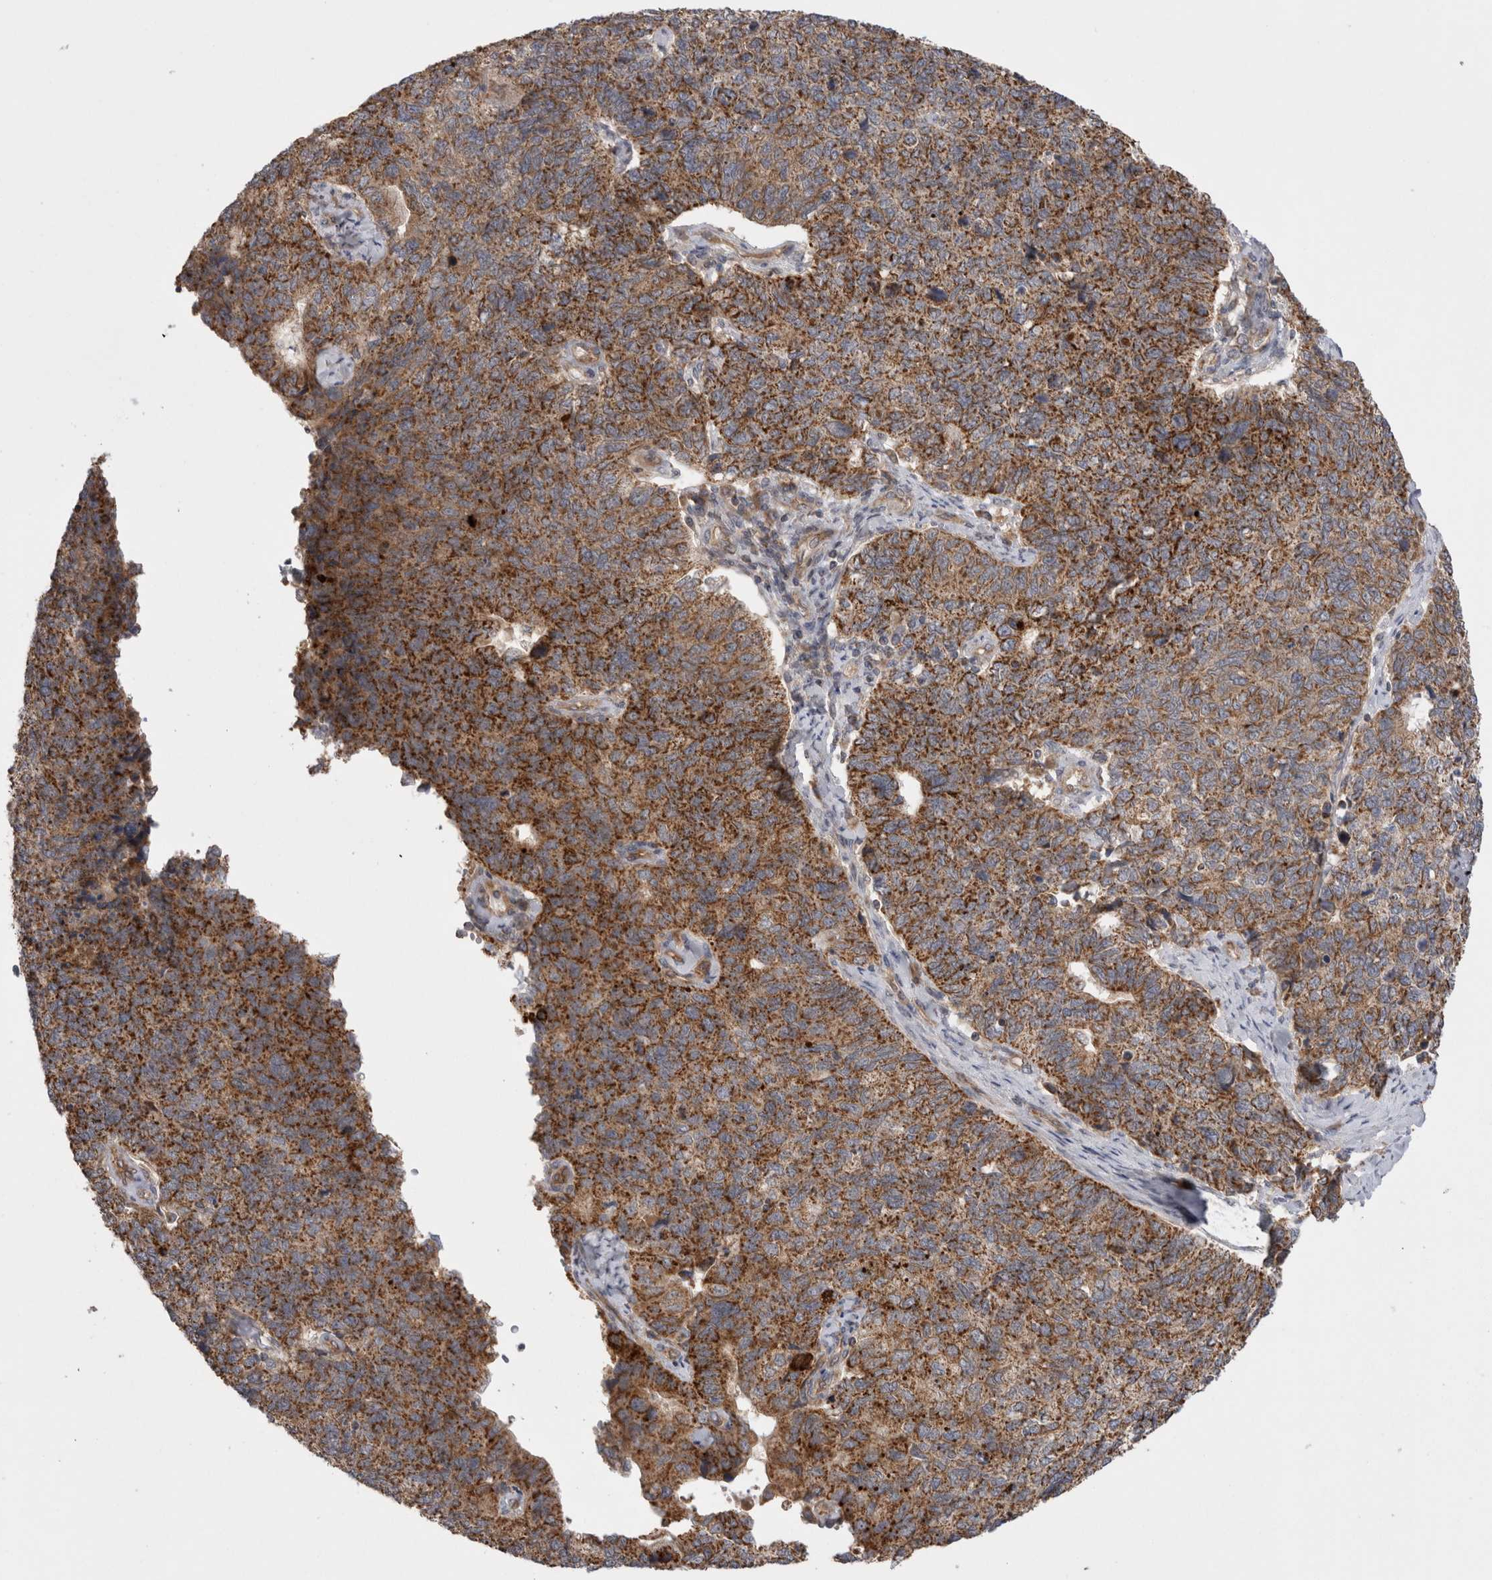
{"staining": {"intensity": "strong", "quantity": "25%-75%", "location": "cytoplasmic/membranous"}, "tissue": "cervical cancer", "cell_type": "Tumor cells", "image_type": "cancer", "snomed": [{"axis": "morphology", "description": "Squamous cell carcinoma, NOS"}, {"axis": "topography", "description": "Cervix"}], "caption": "This histopathology image demonstrates immunohistochemistry staining of cervical cancer (squamous cell carcinoma), with high strong cytoplasmic/membranous positivity in about 25%-75% of tumor cells.", "gene": "DARS2", "patient": {"sex": "female", "age": 63}}